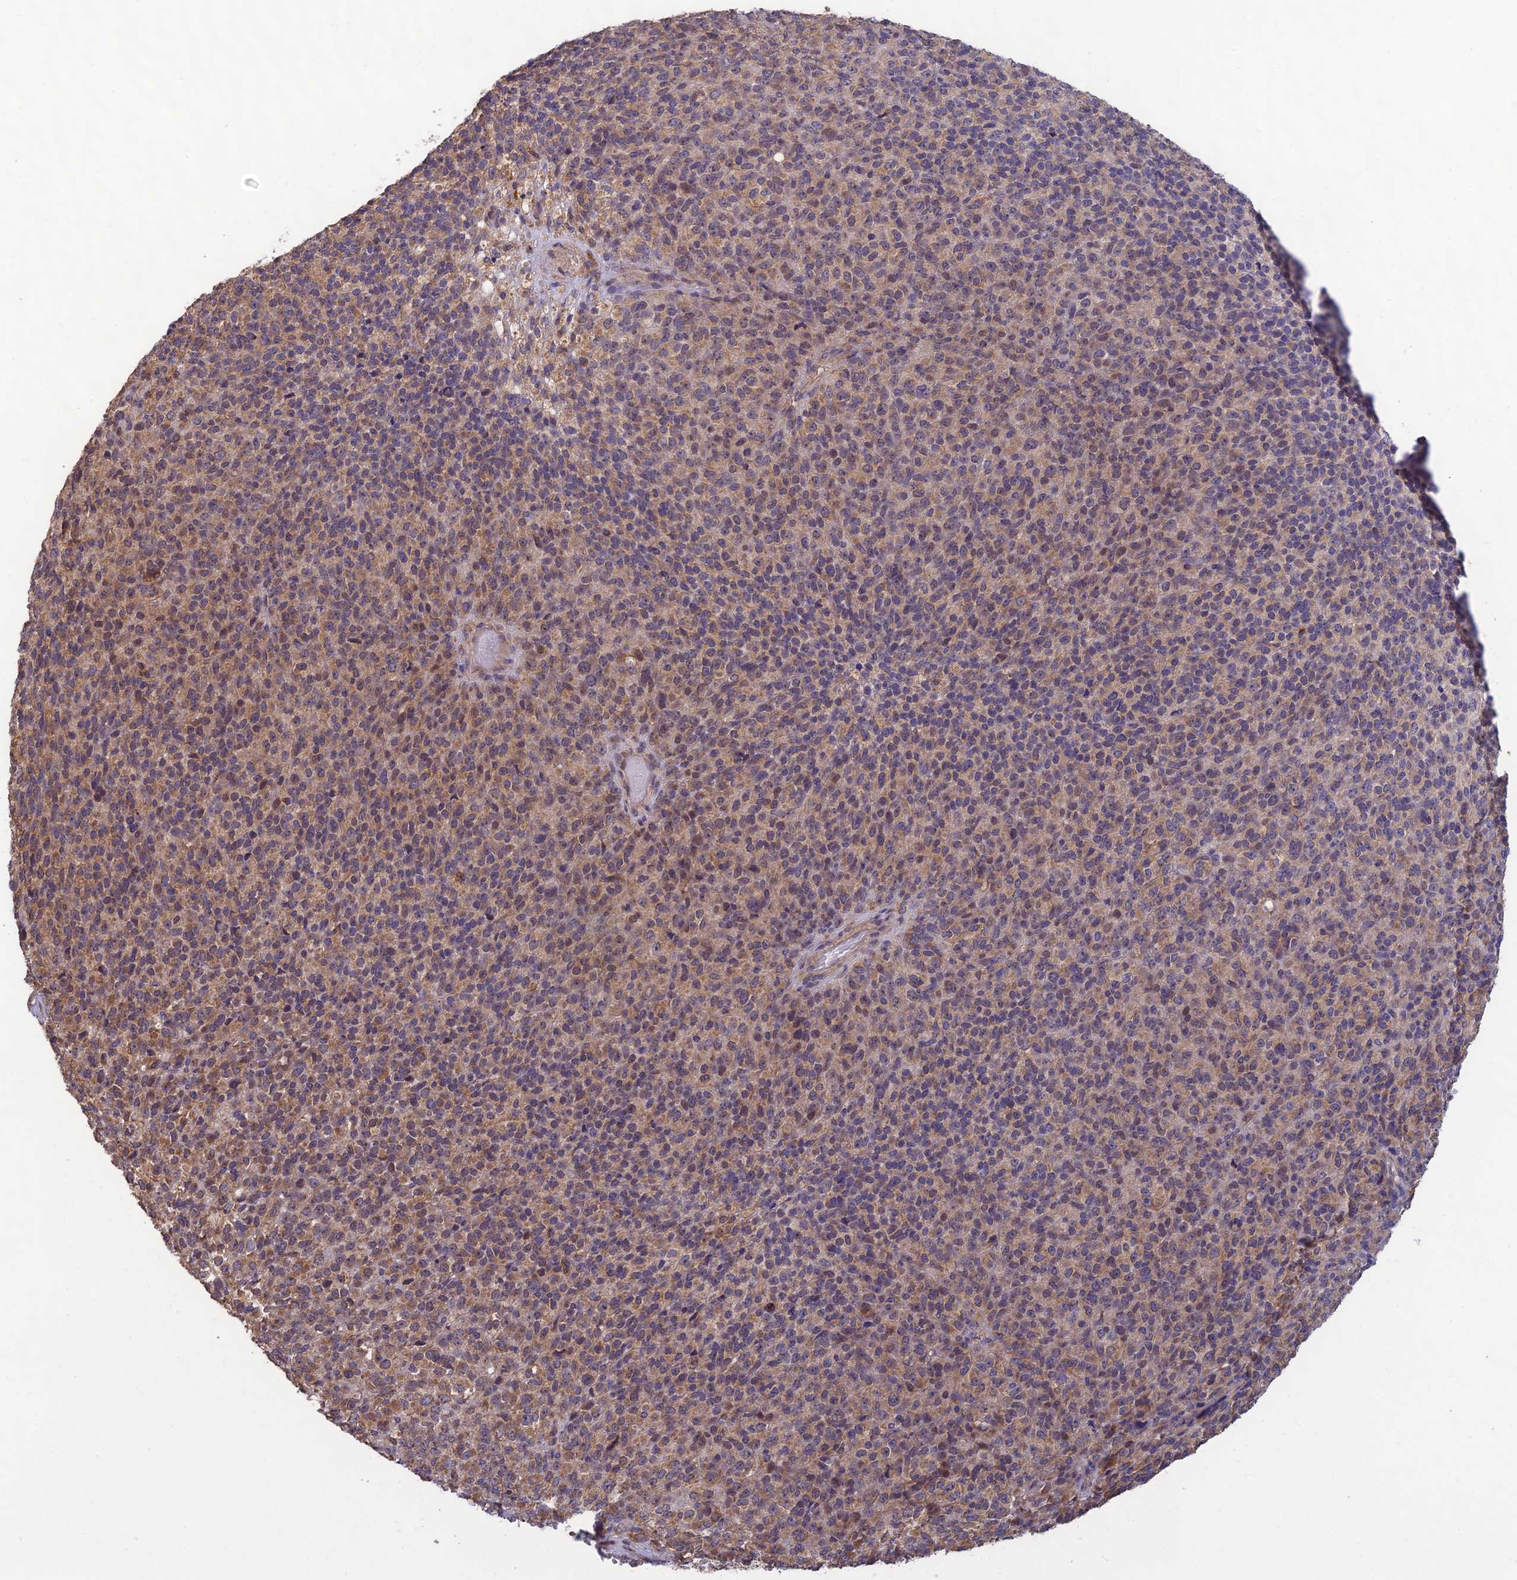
{"staining": {"intensity": "moderate", "quantity": ">75%", "location": "cytoplasmic/membranous"}, "tissue": "melanoma", "cell_type": "Tumor cells", "image_type": "cancer", "snomed": [{"axis": "morphology", "description": "Malignant melanoma, Metastatic site"}, {"axis": "topography", "description": "Brain"}], "caption": "Human malignant melanoma (metastatic site) stained with a brown dye exhibits moderate cytoplasmic/membranous positive positivity in approximately >75% of tumor cells.", "gene": "MRNIP", "patient": {"sex": "female", "age": 56}}